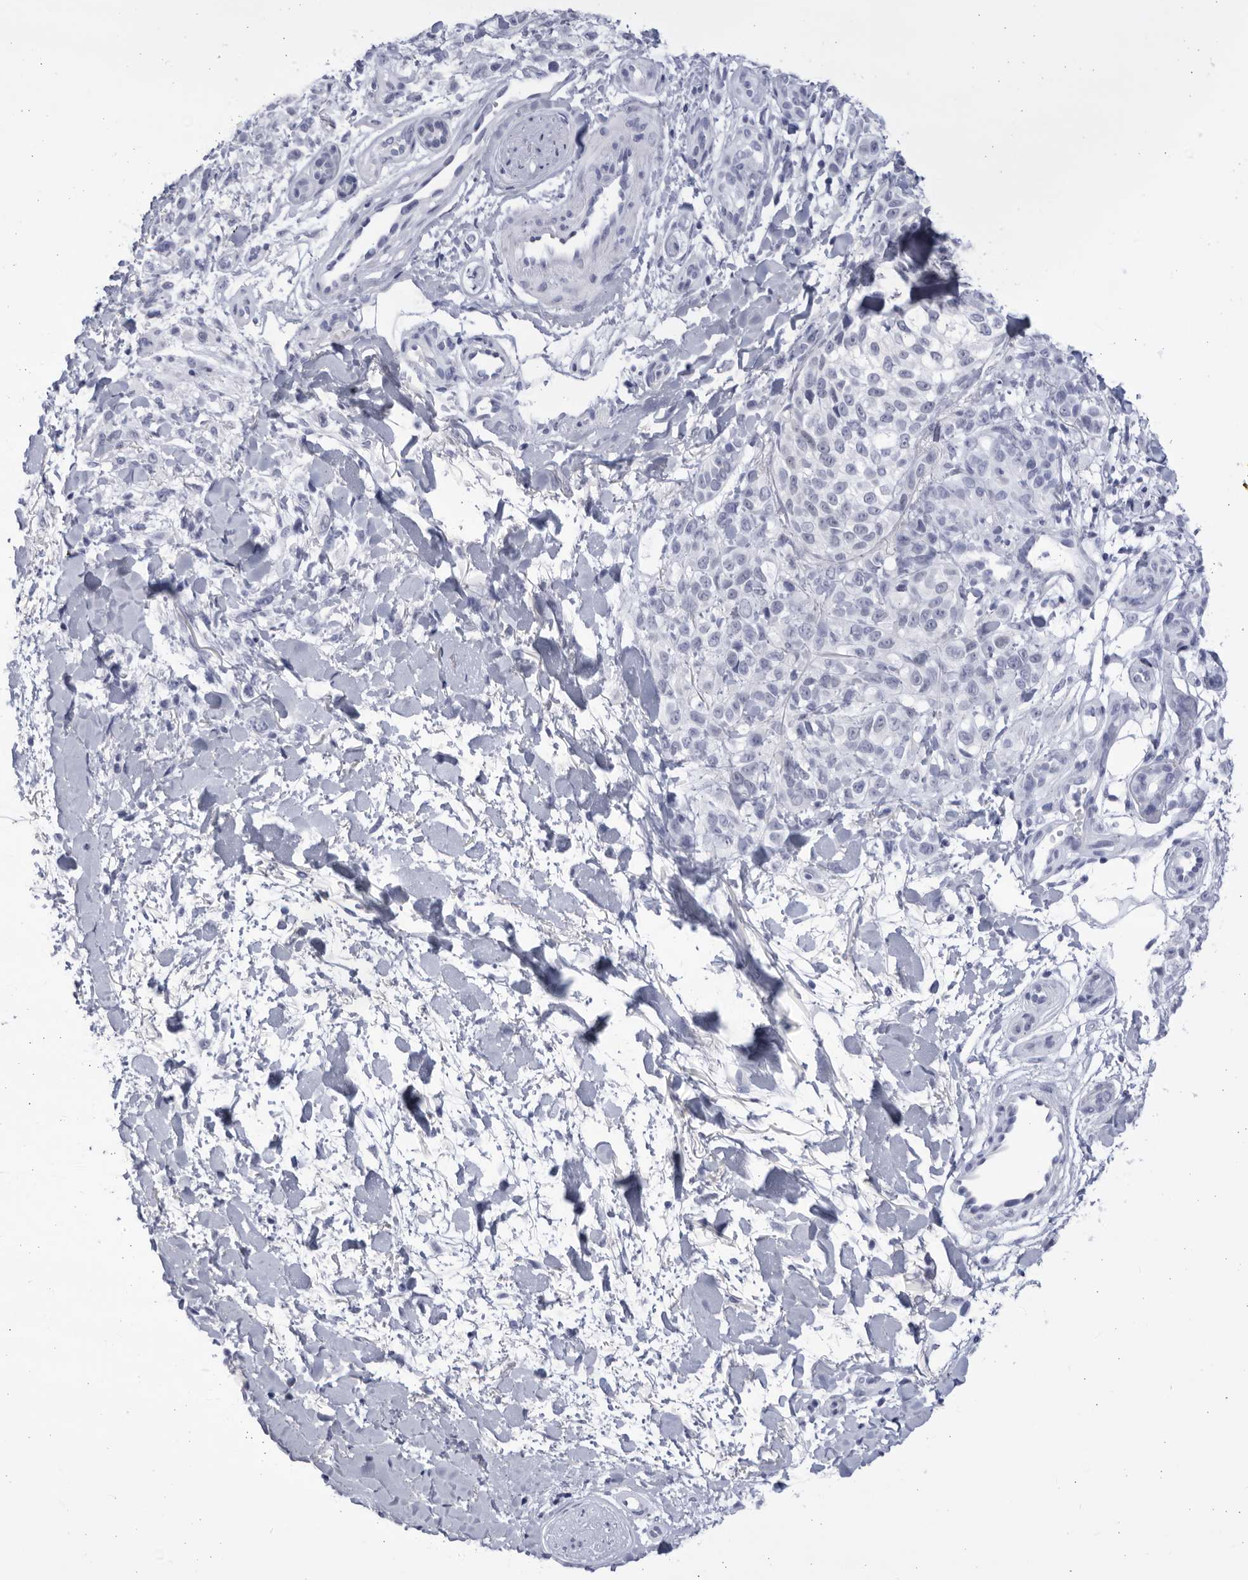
{"staining": {"intensity": "negative", "quantity": "none", "location": "none"}, "tissue": "melanoma", "cell_type": "Tumor cells", "image_type": "cancer", "snomed": [{"axis": "morphology", "description": "Malignant melanoma, Metastatic site"}, {"axis": "topography", "description": "Skin"}], "caption": "Immunohistochemistry image of neoplastic tissue: melanoma stained with DAB (3,3'-diaminobenzidine) shows no significant protein staining in tumor cells.", "gene": "CCDC181", "patient": {"sex": "female", "age": 72}}